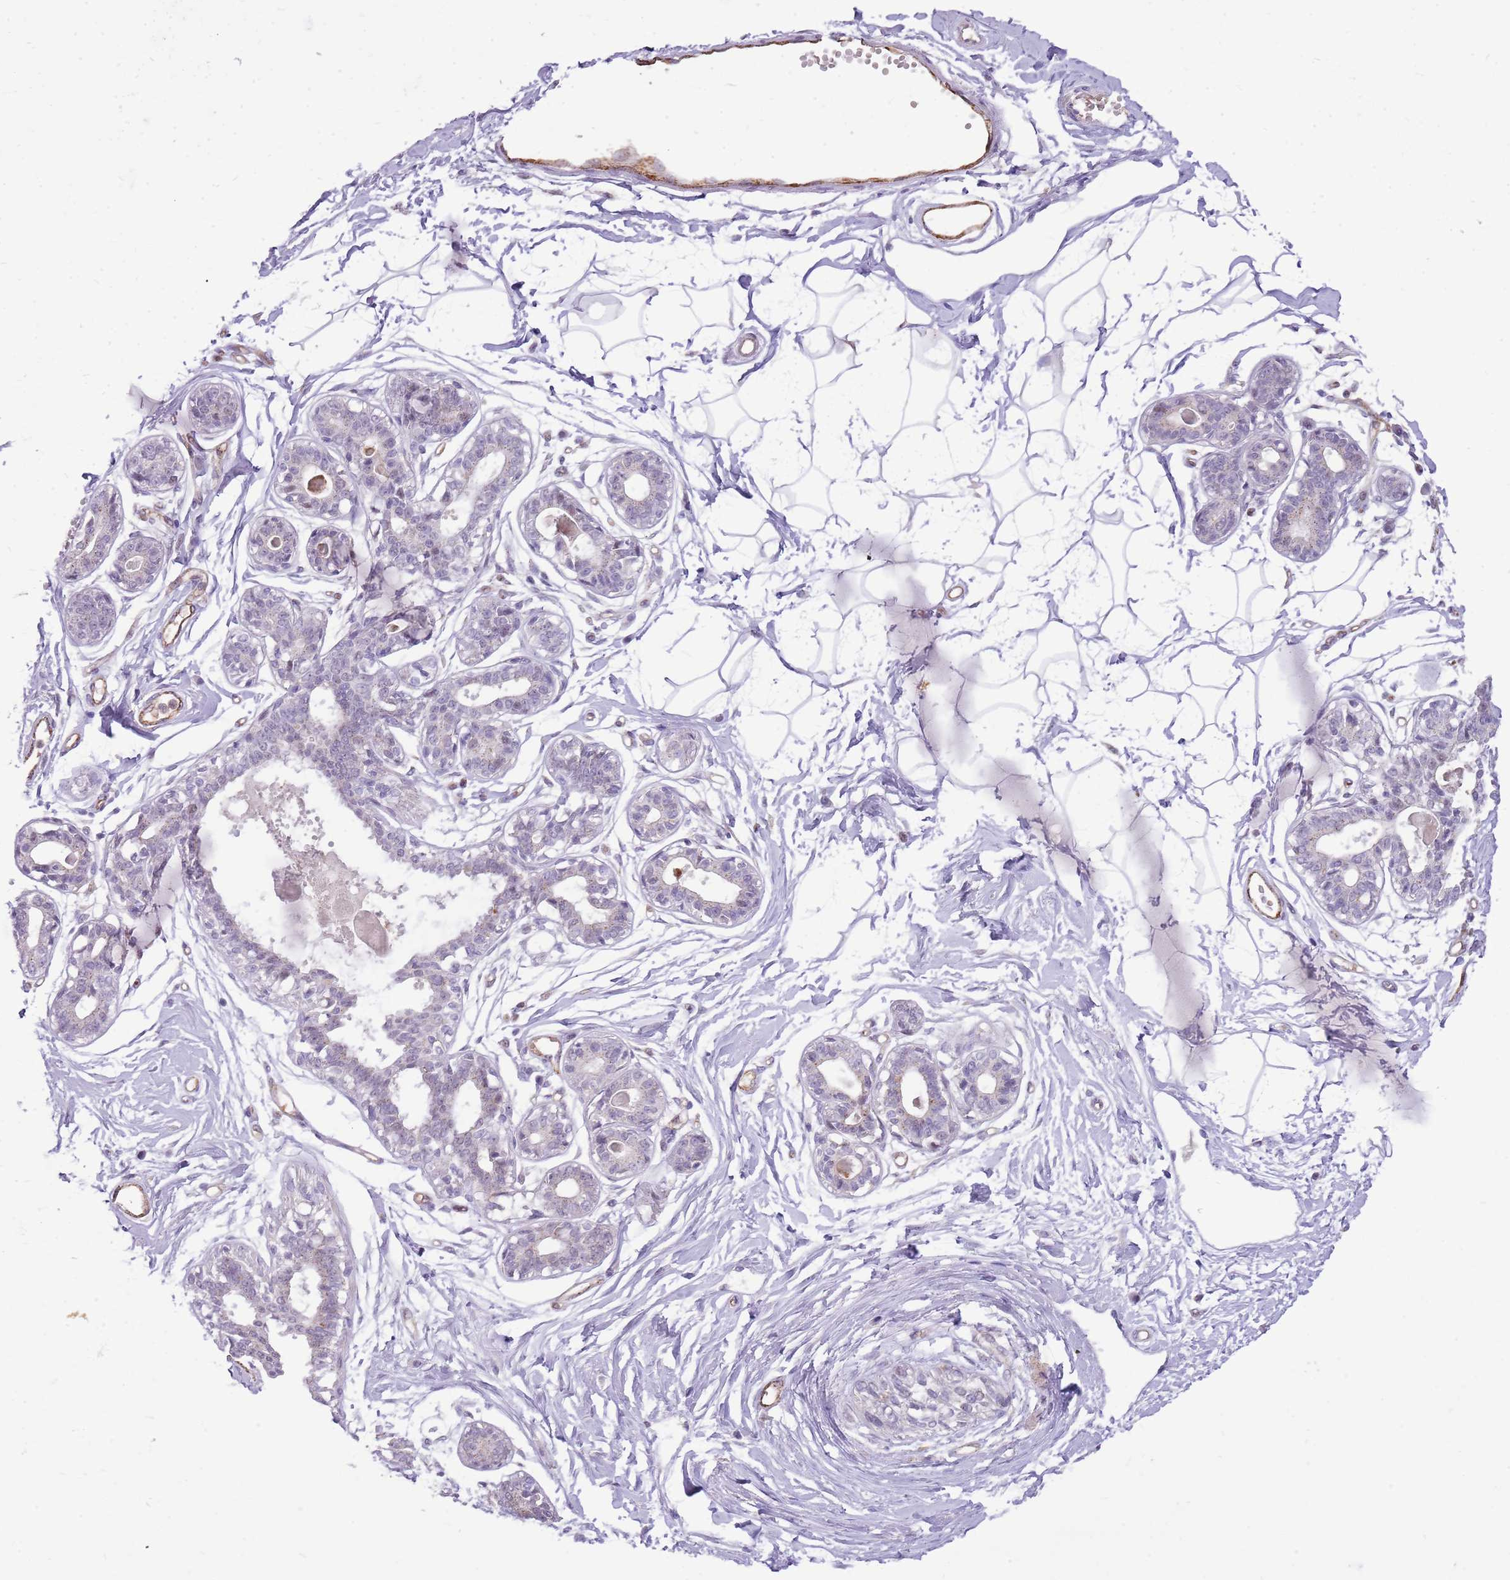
{"staining": {"intensity": "negative", "quantity": "none", "location": "none"}, "tissue": "breast", "cell_type": "Adipocytes", "image_type": "normal", "snomed": [{"axis": "morphology", "description": "Normal tissue, NOS"}, {"axis": "topography", "description": "Breast"}], "caption": "IHC photomicrograph of normal breast: breast stained with DAB shows no significant protein staining in adipocytes.", "gene": "PCNX1", "patient": {"sex": "female", "age": 45}}